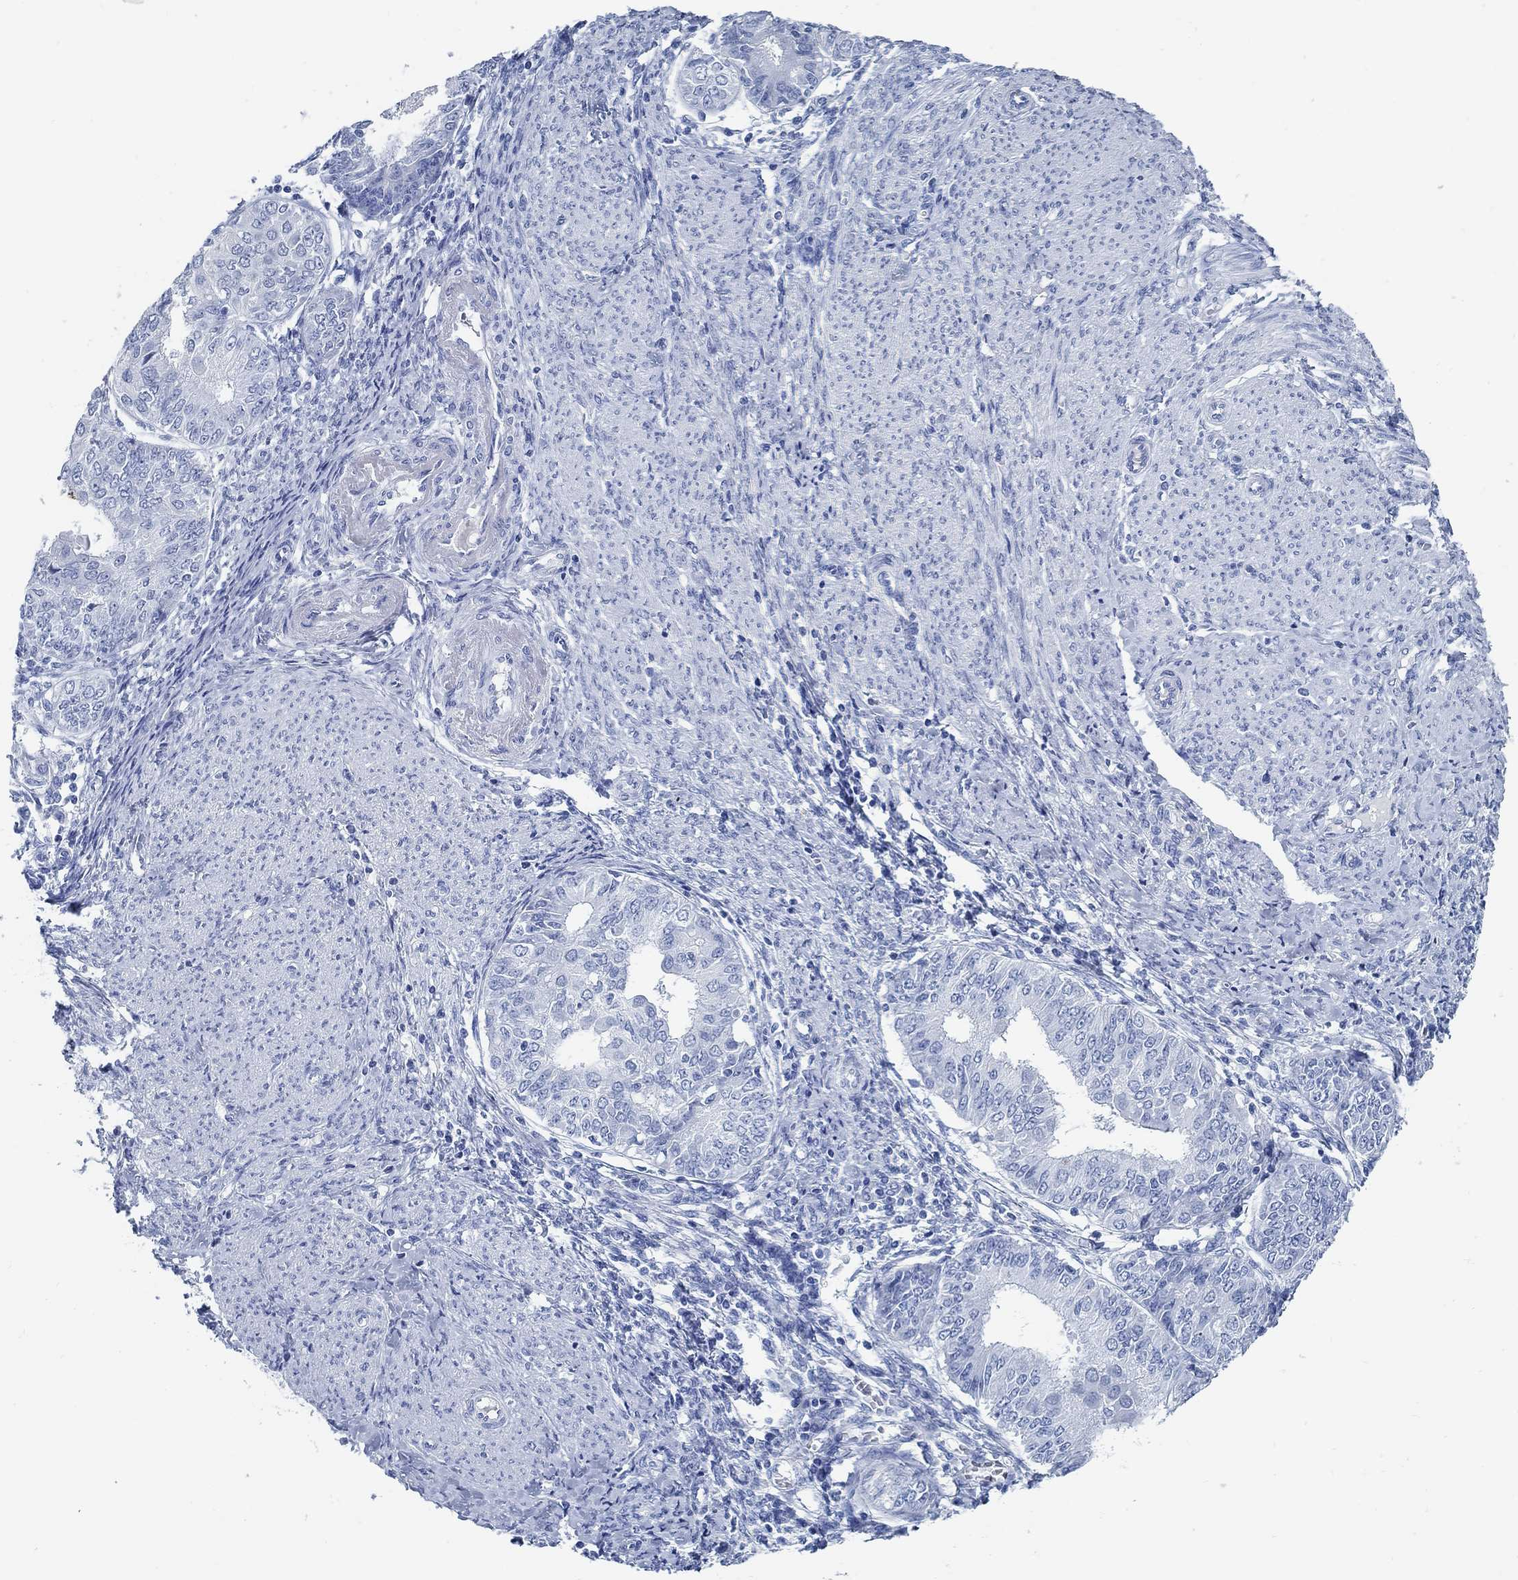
{"staining": {"intensity": "negative", "quantity": "none", "location": "none"}, "tissue": "endometrial cancer", "cell_type": "Tumor cells", "image_type": "cancer", "snomed": [{"axis": "morphology", "description": "Adenocarcinoma, NOS"}, {"axis": "topography", "description": "Endometrium"}], "caption": "Immunohistochemical staining of adenocarcinoma (endometrial) exhibits no significant staining in tumor cells.", "gene": "SLC45A1", "patient": {"sex": "female", "age": 68}}